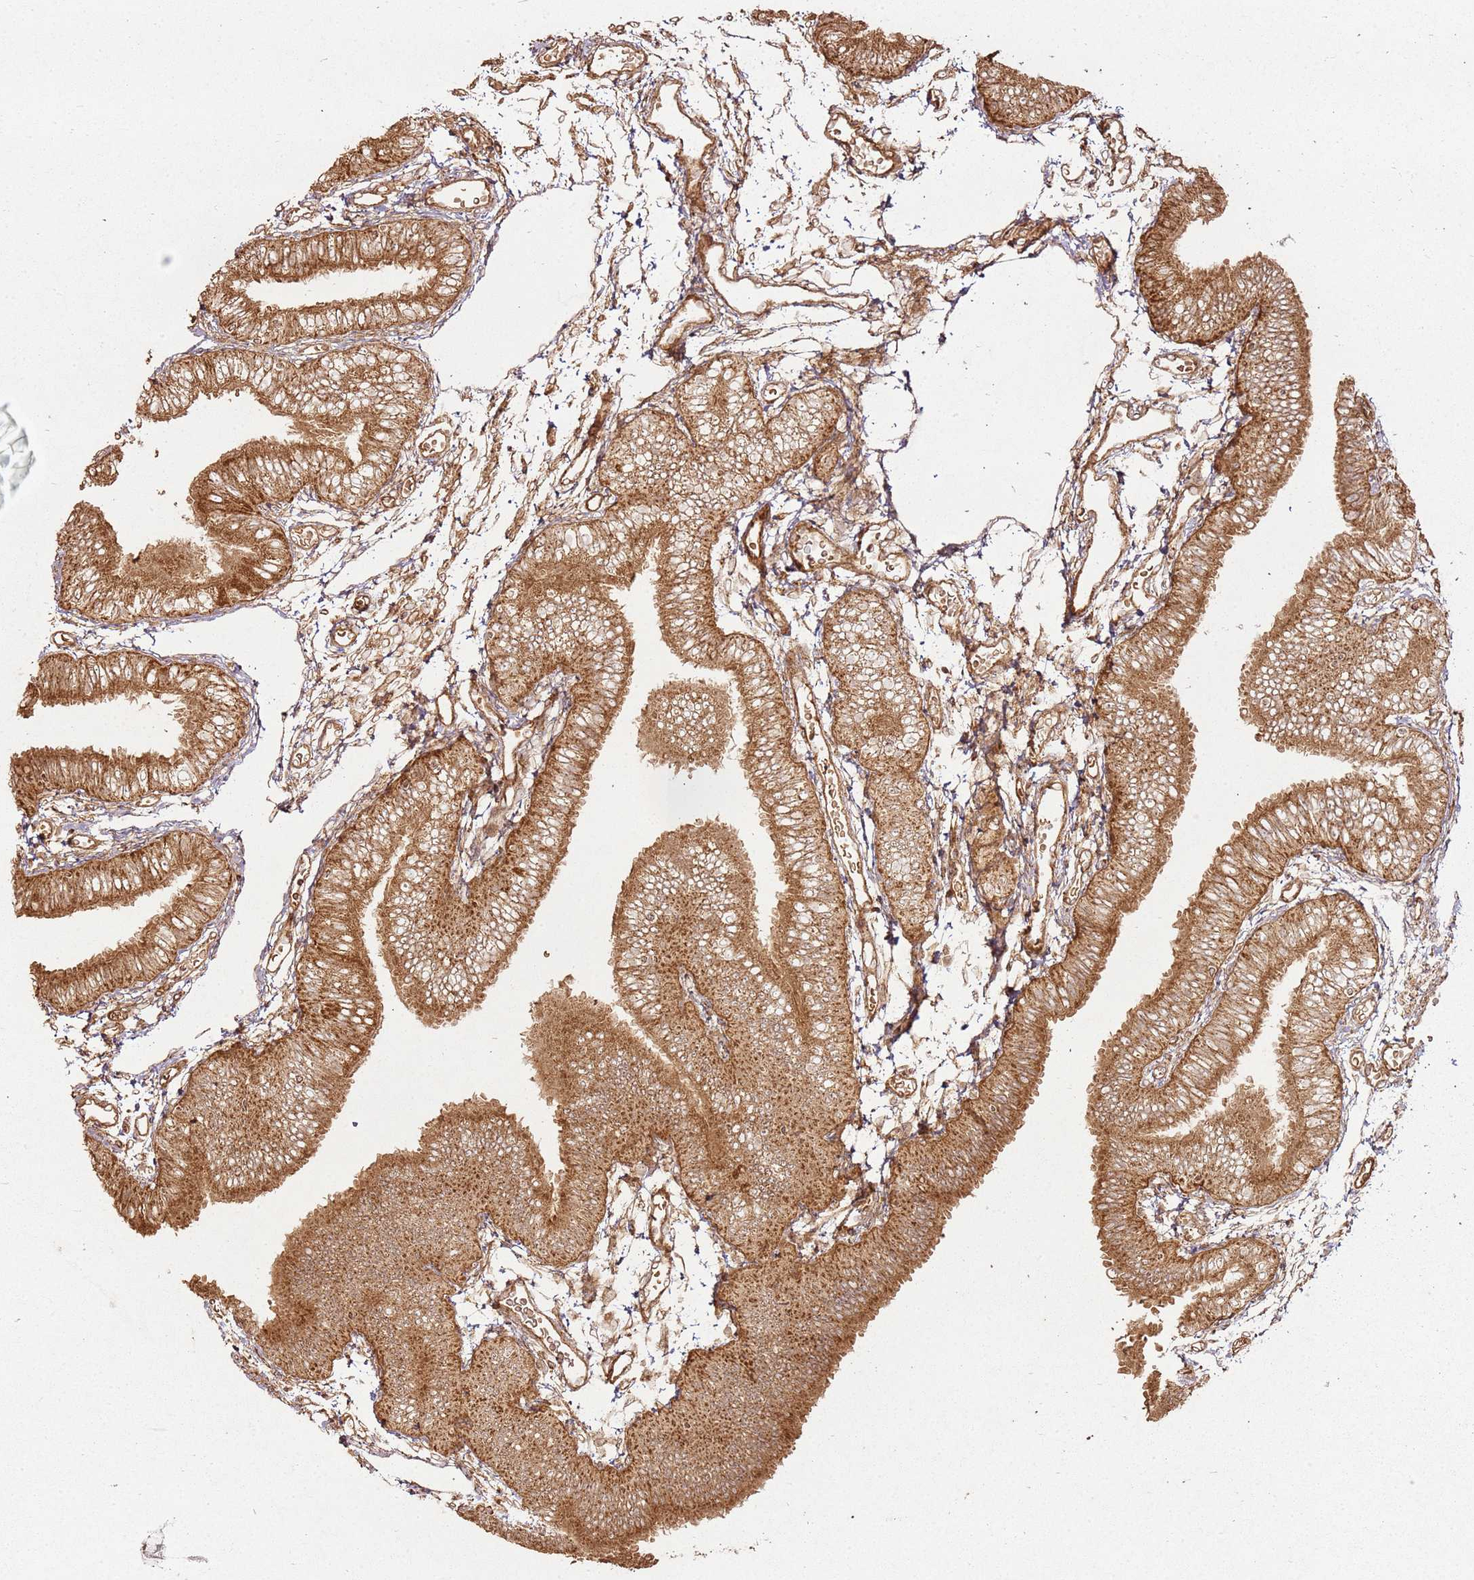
{"staining": {"intensity": "strong", "quantity": ">75%", "location": "cytoplasmic/membranous"}, "tissue": "fallopian tube", "cell_type": "Glandular cells", "image_type": "normal", "snomed": [{"axis": "morphology", "description": "Normal tissue, NOS"}, {"axis": "topography", "description": "Fallopian tube"}], "caption": "Strong cytoplasmic/membranous positivity is appreciated in approximately >75% of glandular cells in benign fallopian tube.", "gene": "MRPS6", "patient": {"sex": "female", "age": 35}}